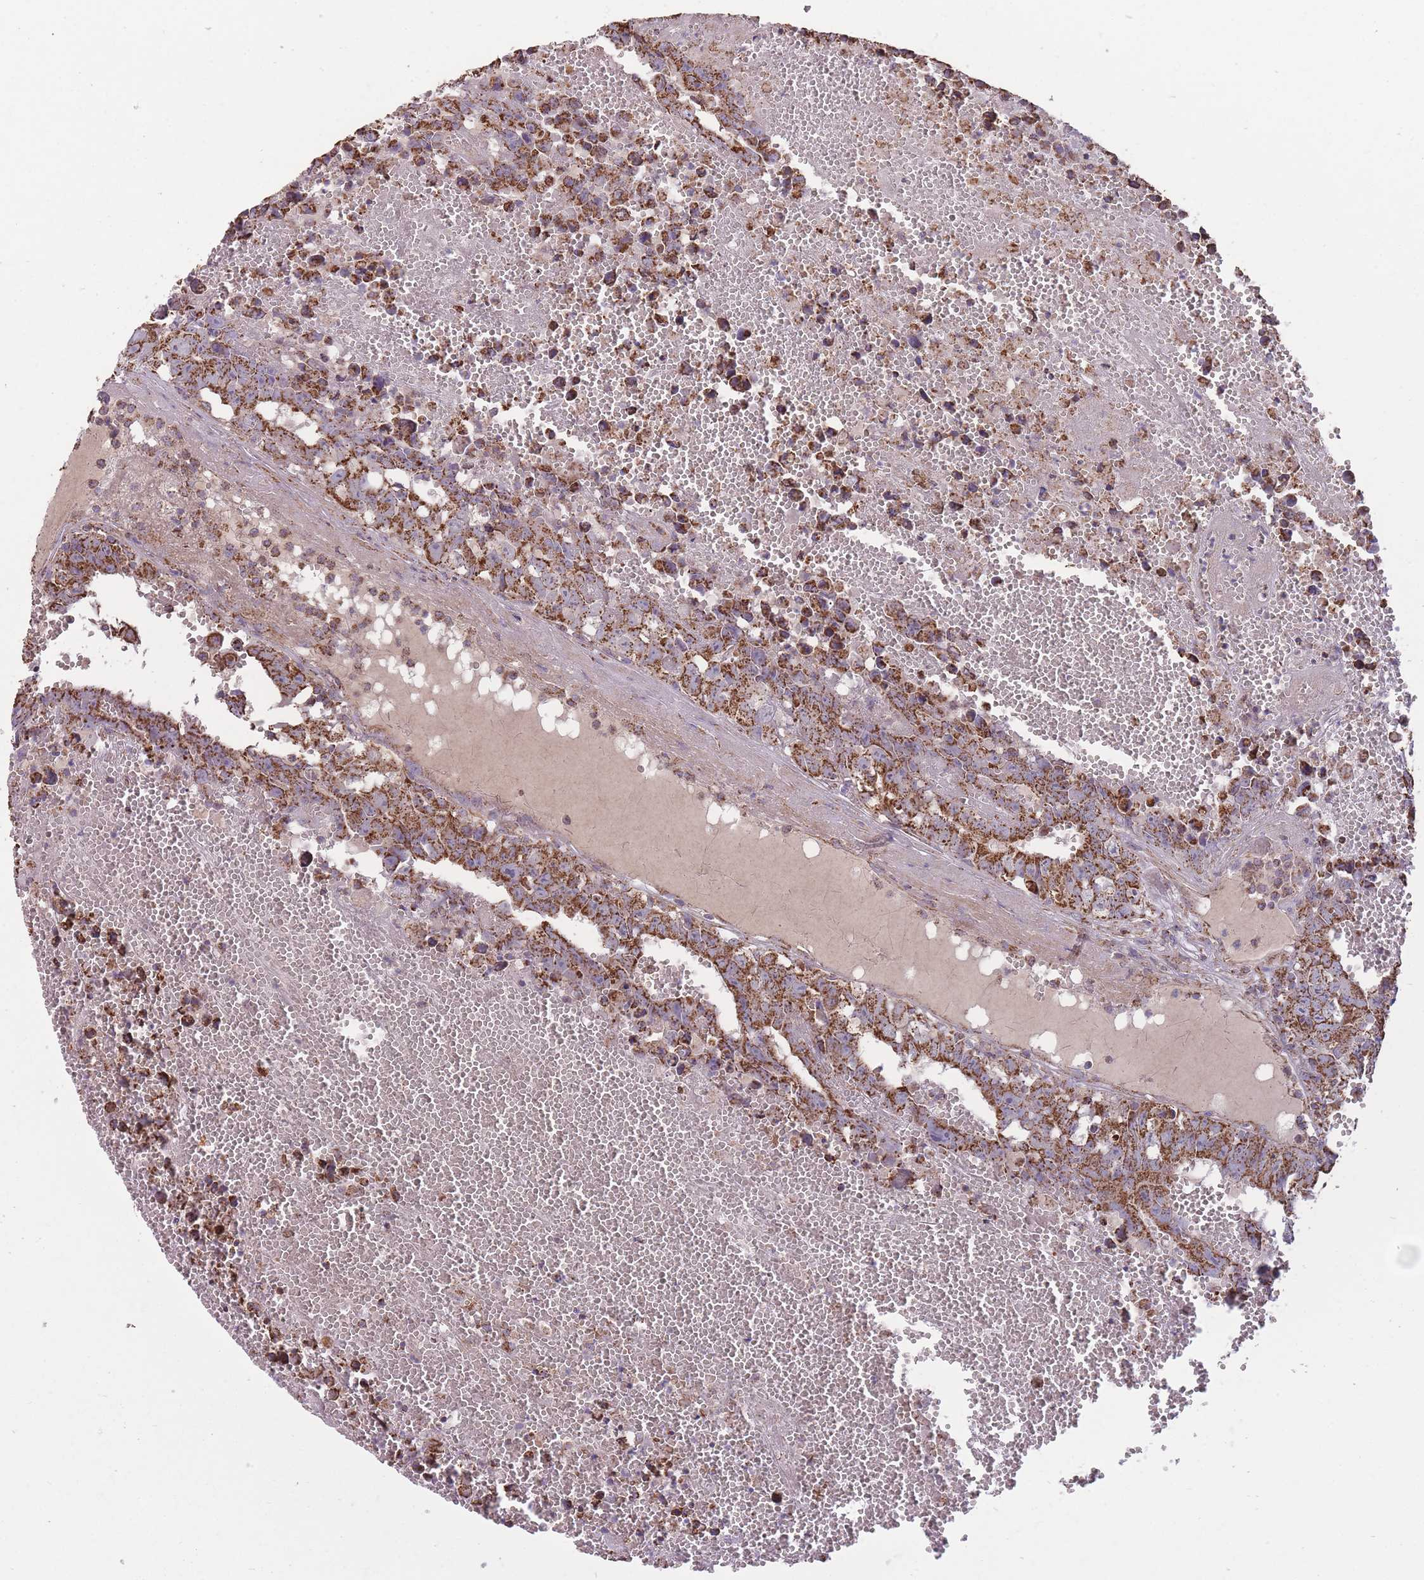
{"staining": {"intensity": "strong", "quantity": ">75%", "location": "cytoplasmic/membranous"}, "tissue": "testis cancer", "cell_type": "Tumor cells", "image_type": "cancer", "snomed": [{"axis": "morphology", "description": "Carcinoma, Embryonal, NOS"}, {"axis": "topography", "description": "Testis"}], "caption": "Human embryonal carcinoma (testis) stained with a protein marker shows strong staining in tumor cells.", "gene": "KIF16B", "patient": {"sex": "male", "age": 25}}